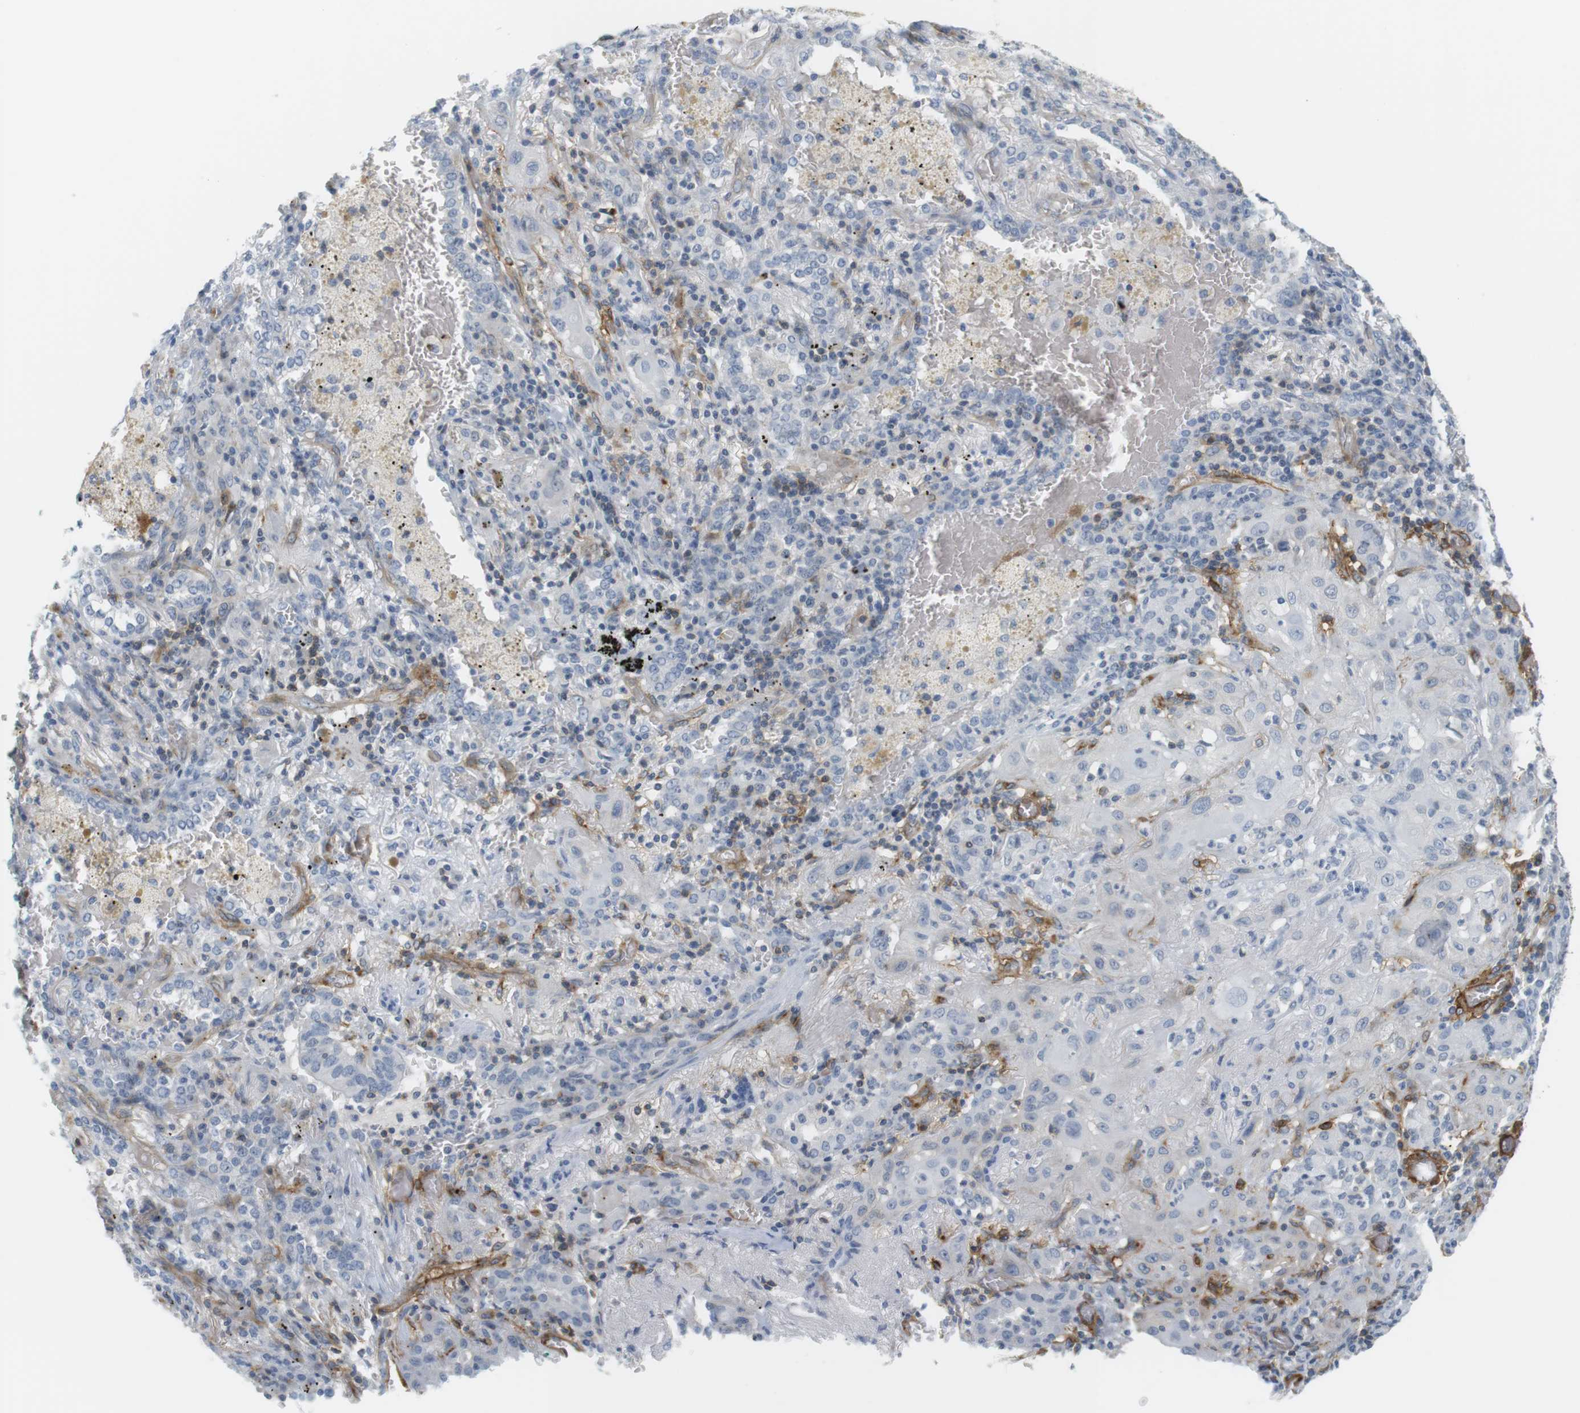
{"staining": {"intensity": "negative", "quantity": "none", "location": "none"}, "tissue": "lung cancer", "cell_type": "Tumor cells", "image_type": "cancer", "snomed": [{"axis": "morphology", "description": "Squamous cell carcinoma, NOS"}, {"axis": "topography", "description": "Lung"}], "caption": "Human lung squamous cell carcinoma stained for a protein using IHC reveals no positivity in tumor cells.", "gene": "F2R", "patient": {"sex": "female", "age": 47}}